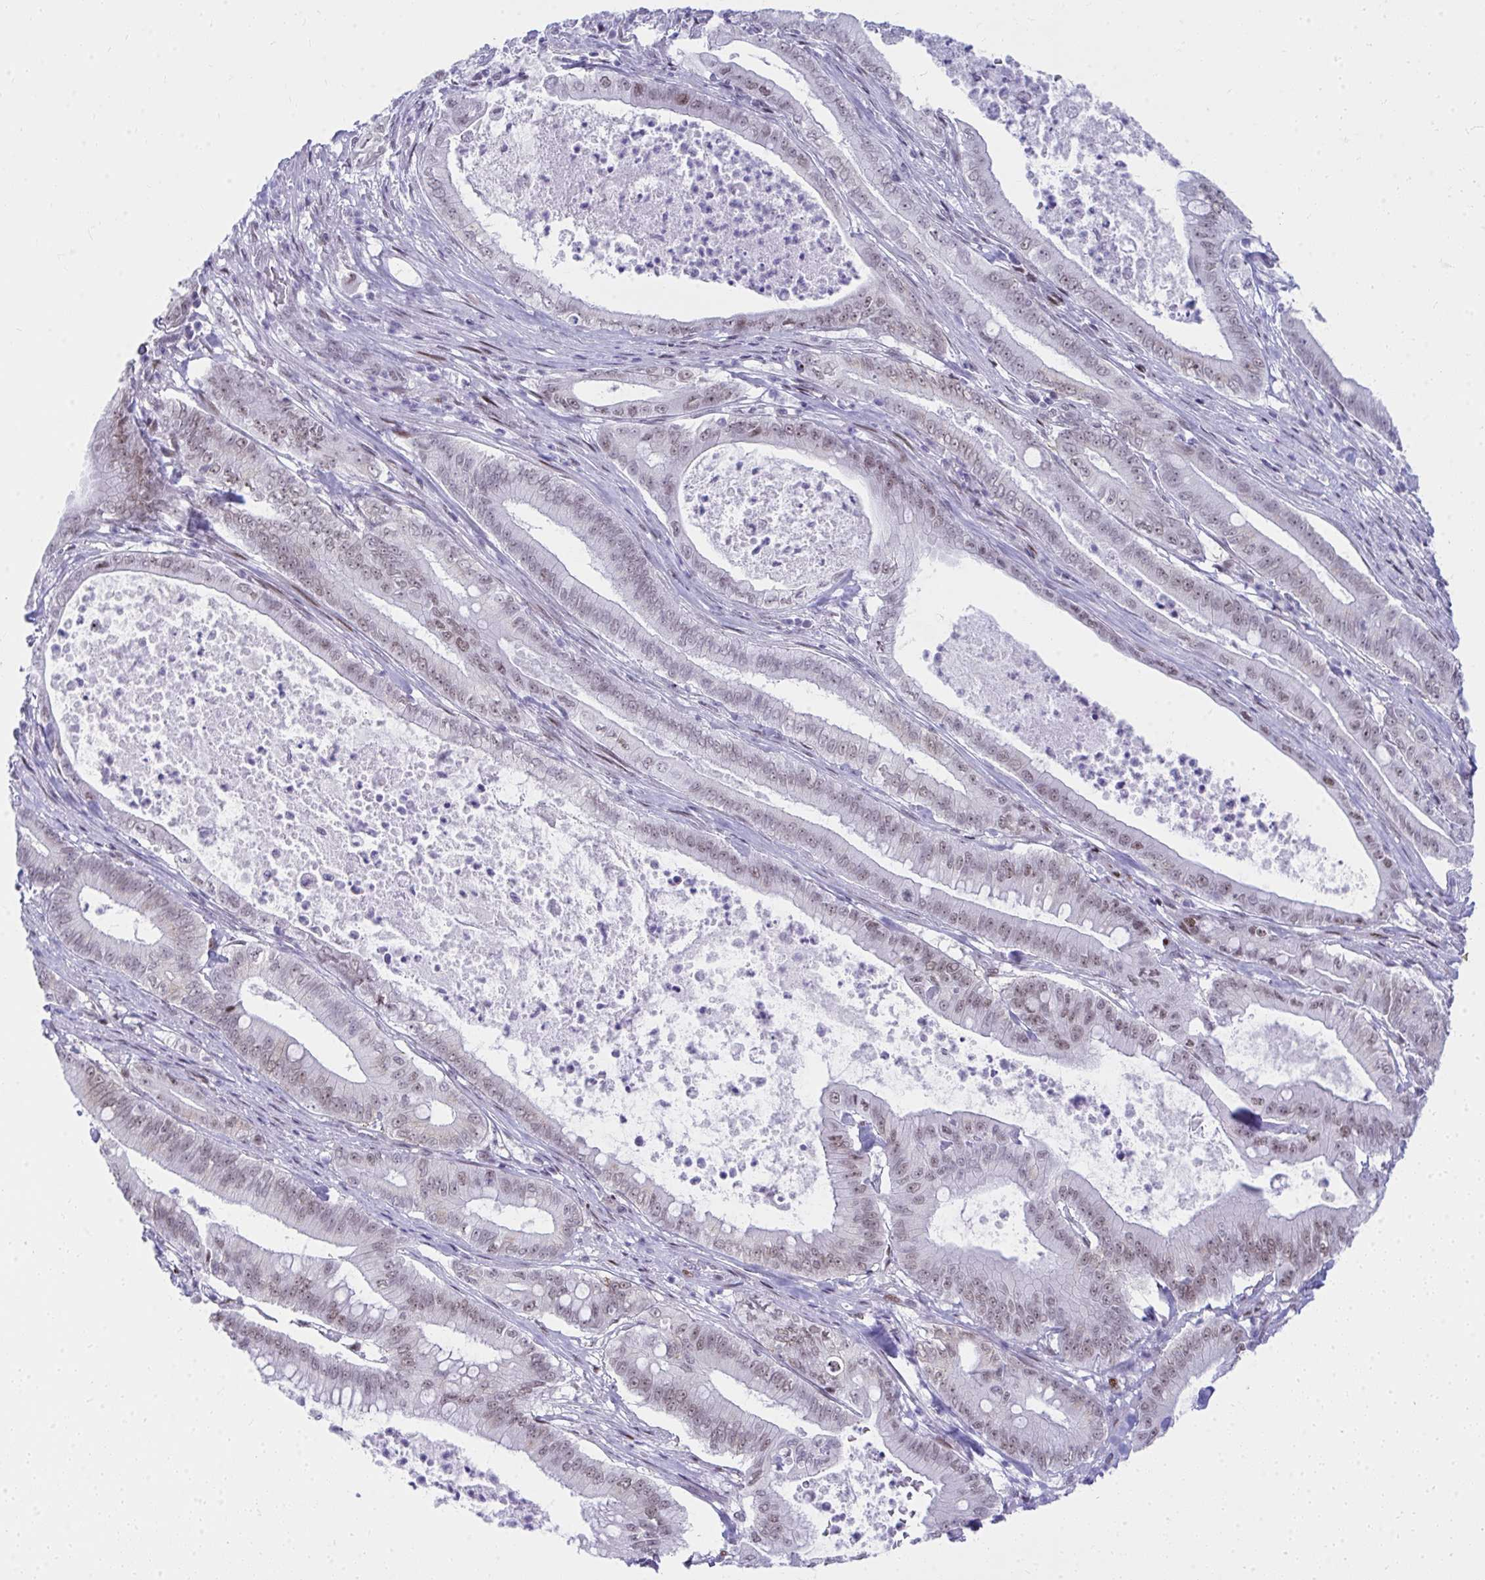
{"staining": {"intensity": "weak", "quantity": ">75%", "location": "nuclear"}, "tissue": "pancreatic cancer", "cell_type": "Tumor cells", "image_type": "cancer", "snomed": [{"axis": "morphology", "description": "Adenocarcinoma, NOS"}, {"axis": "topography", "description": "Pancreas"}], "caption": "Pancreatic cancer (adenocarcinoma) was stained to show a protein in brown. There is low levels of weak nuclear positivity in about >75% of tumor cells. Using DAB (3,3'-diaminobenzidine) (brown) and hematoxylin (blue) stains, captured at high magnification using brightfield microscopy.", "gene": "GLDN", "patient": {"sex": "male", "age": 71}}